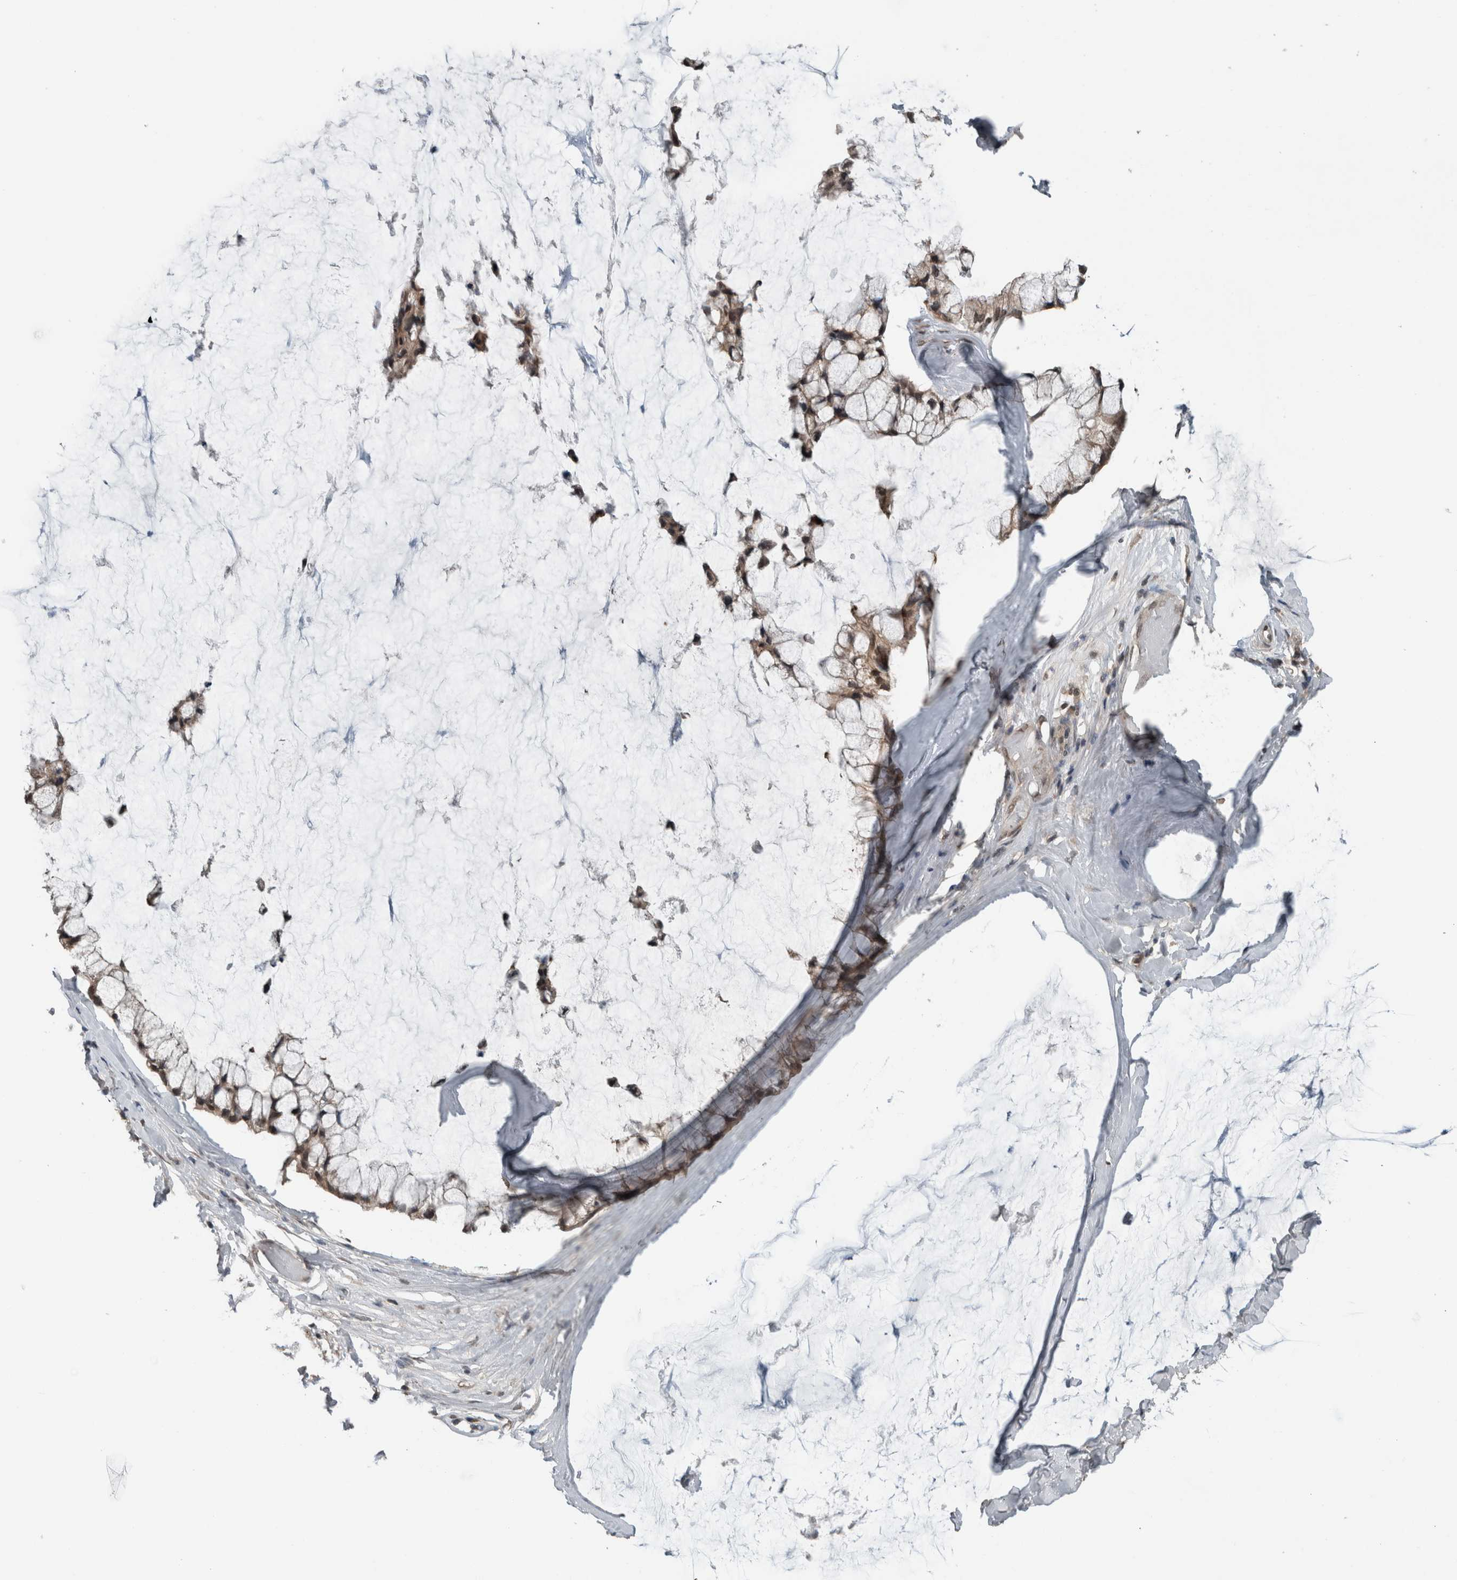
{"staining": {"intensity": "moderate", "quantity": ">75%", "location": "cytoplasmic/membranous,nuclear"}, "tissue": "ovarian cancer", "cell_type": "Tumor cells", "image_type": "cancer", "snomed": [{"axis": "morphology", "description": "Cystadenocarcinoma, mucinous, NOS"}, {"axis": "topography", "description": "Ovary"}], "caption": "IHC image of mucinous cystadenocarcinoma (ovarian) stained for a protein (brown), which shows medium levels of moderate cytoplasmic/membranous and nuclear expression in approximately >75% of tumor cells.", "gene": "SPAG7", "patient": {"sex": "female", "age": 39}}